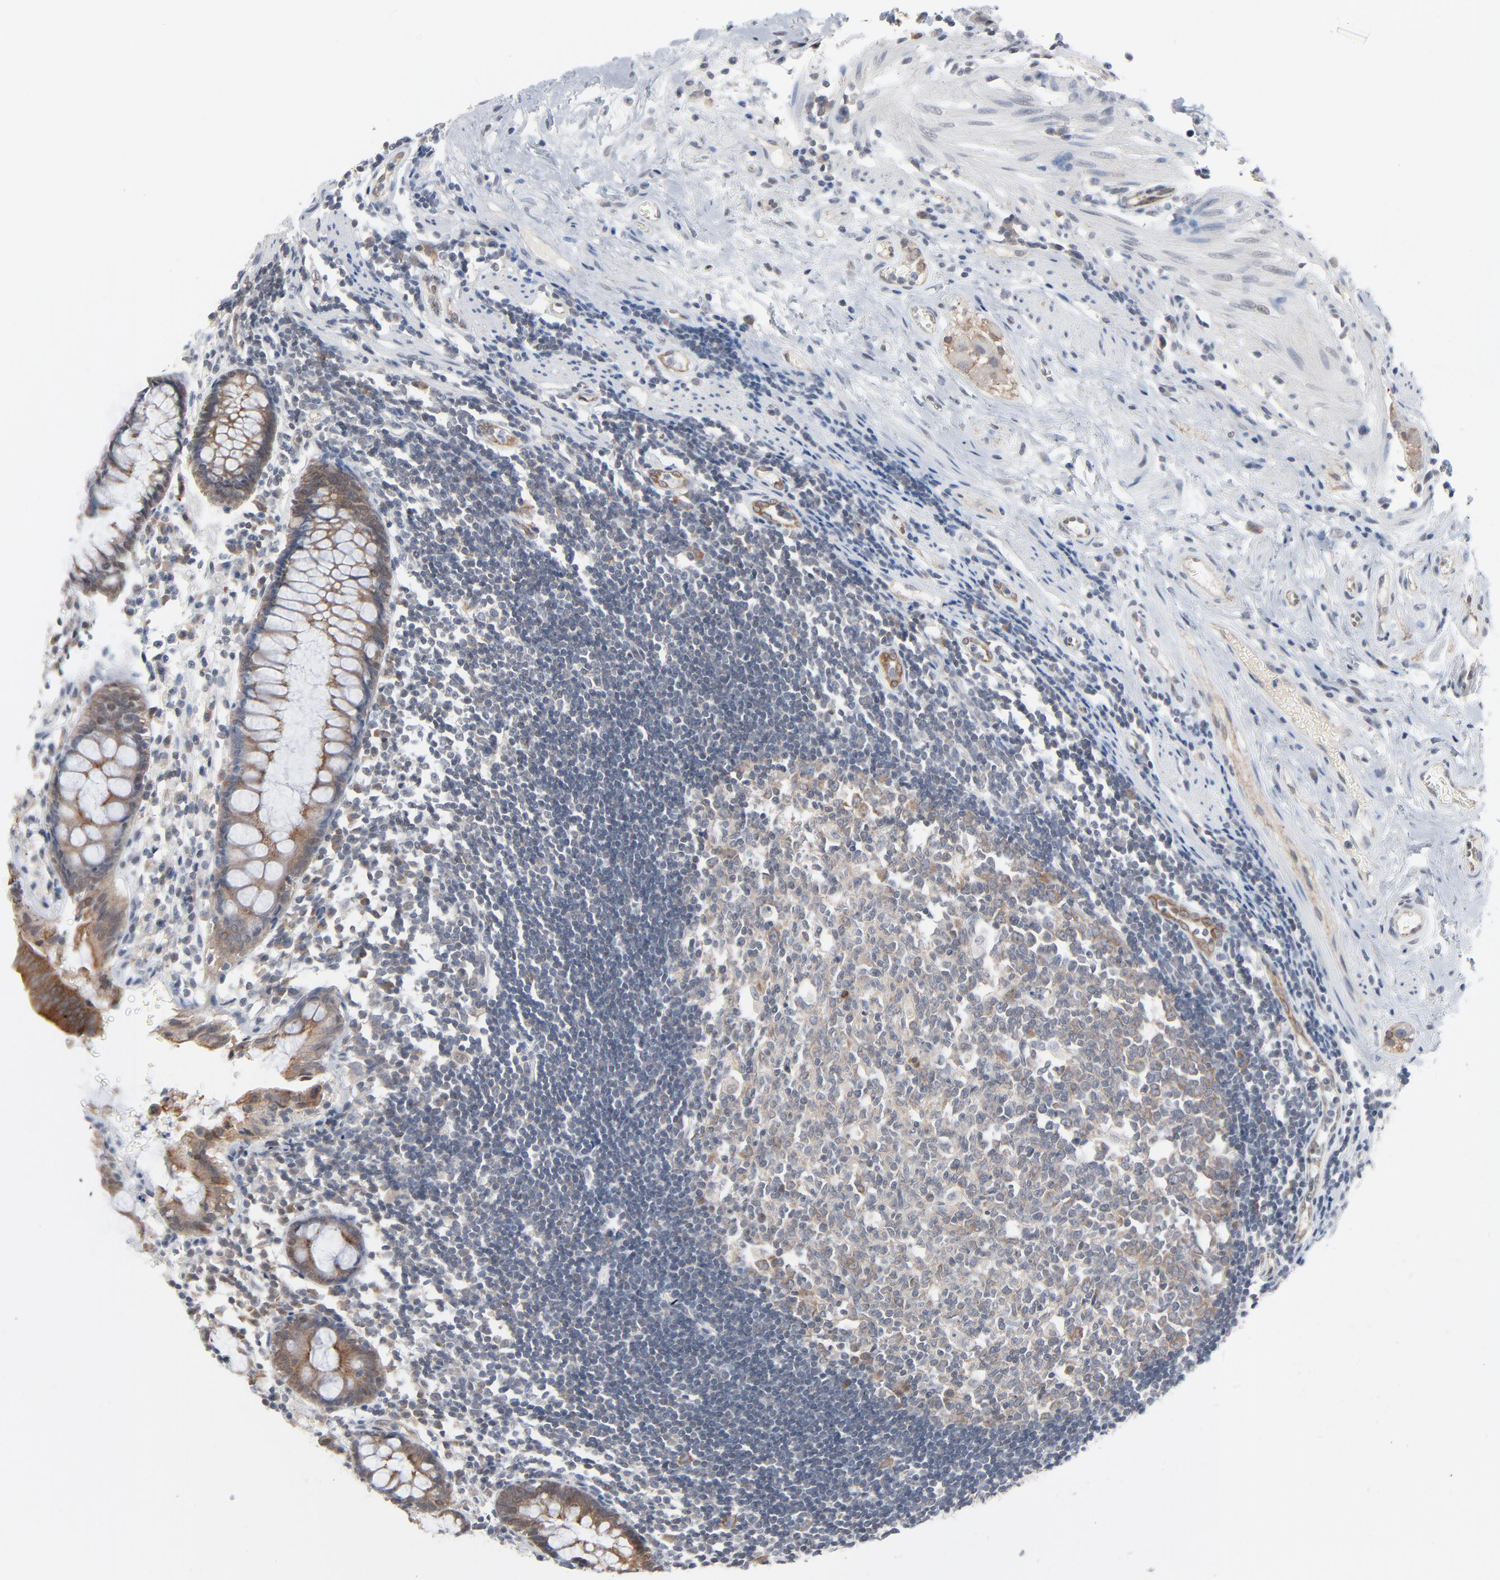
{"staining": {"intensity": "moderate", "quantity": ">75%", "location": "cytoplasmic/membranous"}, "tissue": "rectum", "cell_type": "Glandular cells", "image_type": "normal", "snomed": [{"axis": "morphology", "description": "Normal tissue, NOS"}, {"axis": "topography", "description": "Rectum"}], "caption": "Glandular cells exhibit moderate cytoplasmic/membranous positivity in approximately >75% of cells in normal rectum. The protein is stained brown, and the nuclei are stained in blue (DAB (3,3'-diaminobenzidine) IHC with brightfield microscopy, high magnification).", "gene": "ITPR3", "patient": {"sex": "female", "age": 66}}